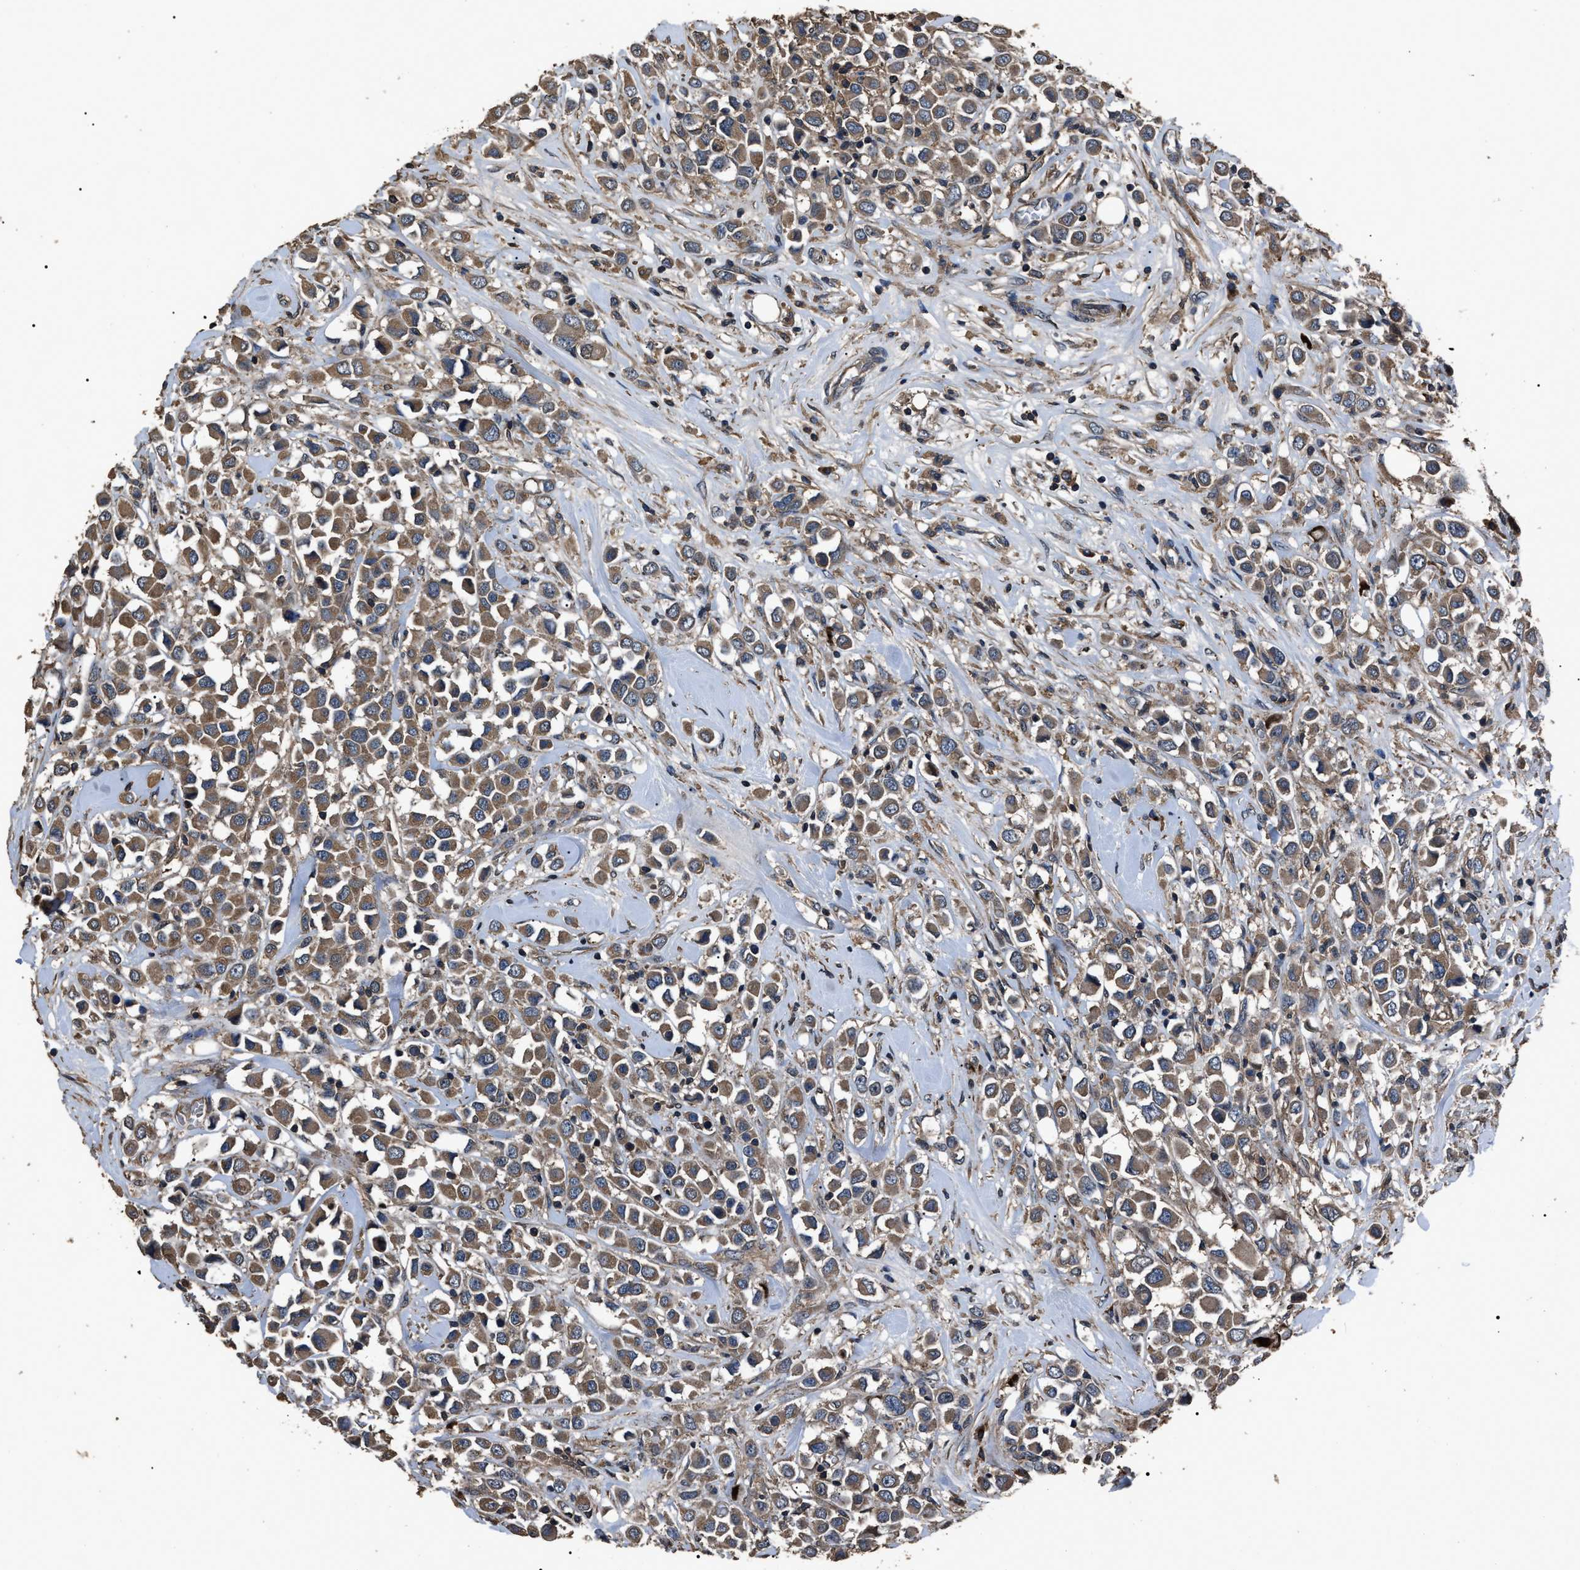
{"staining": {"intensity": "moderate", "quantity": ">75%", "location": "cytoplasmic/membranous"}, "tissue": "breast cancer", "cell_type": "Tumor cells", "image_type": "cancer", "snomed": [{"axis": "morphology", "description": "Duct carcinoma"}, {"axis": "topography", "description": "Breast"}], "caption": "This is an image of immunohistochemistry (IHC) staining of breast invasive ductal carcinoma, which shows moderate expression in the cytoplasmic/membranous of tumor cells.", "gene": "RNF216", "patient": {"sex": "female", "age": 61}}